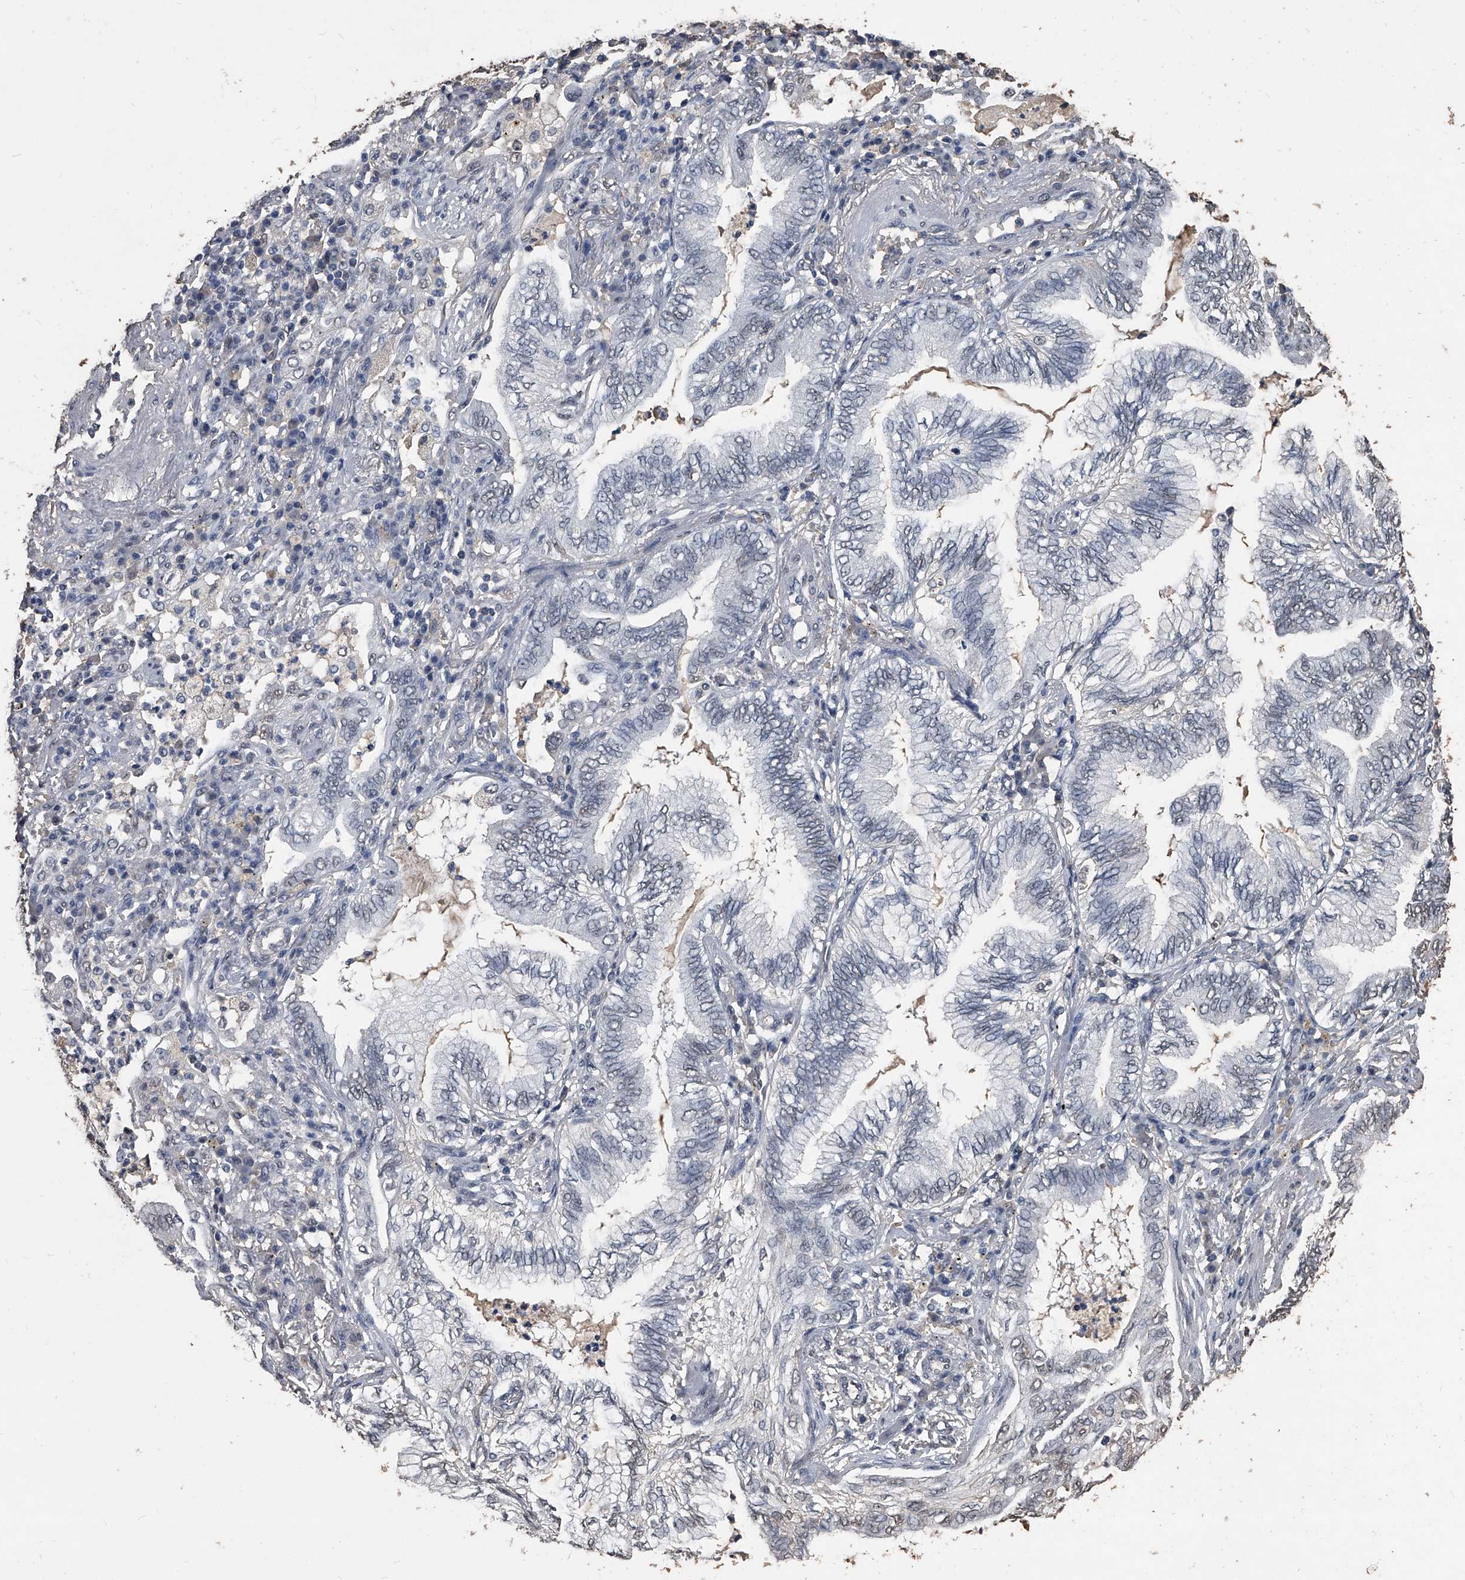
{"staining": {"intensity": "negative", "quantity": "none", "location": "none"}, "tissue": "lung cancer", "cell_type": "Tumor cells", "image_type": "cancer", "snomed": [{"axis": "morphology", "description": "Normal tissue, NOS"}, {"axis": "morphology", "description": "Adenocarcinoma, NOS"}, {"axis": "topography", "description": "Bronchus"}, {"axis": "topography", "description": "Lung"}], "caption": "Immunohistochemical staining of human lung adenocarcinoma reveals no significant positivity in tumor cells. (Immunohistochemistry, brightfield microscopy, high magnification).", "gene": "MATR3", "patient": {"sex": "female", "age": 70}}